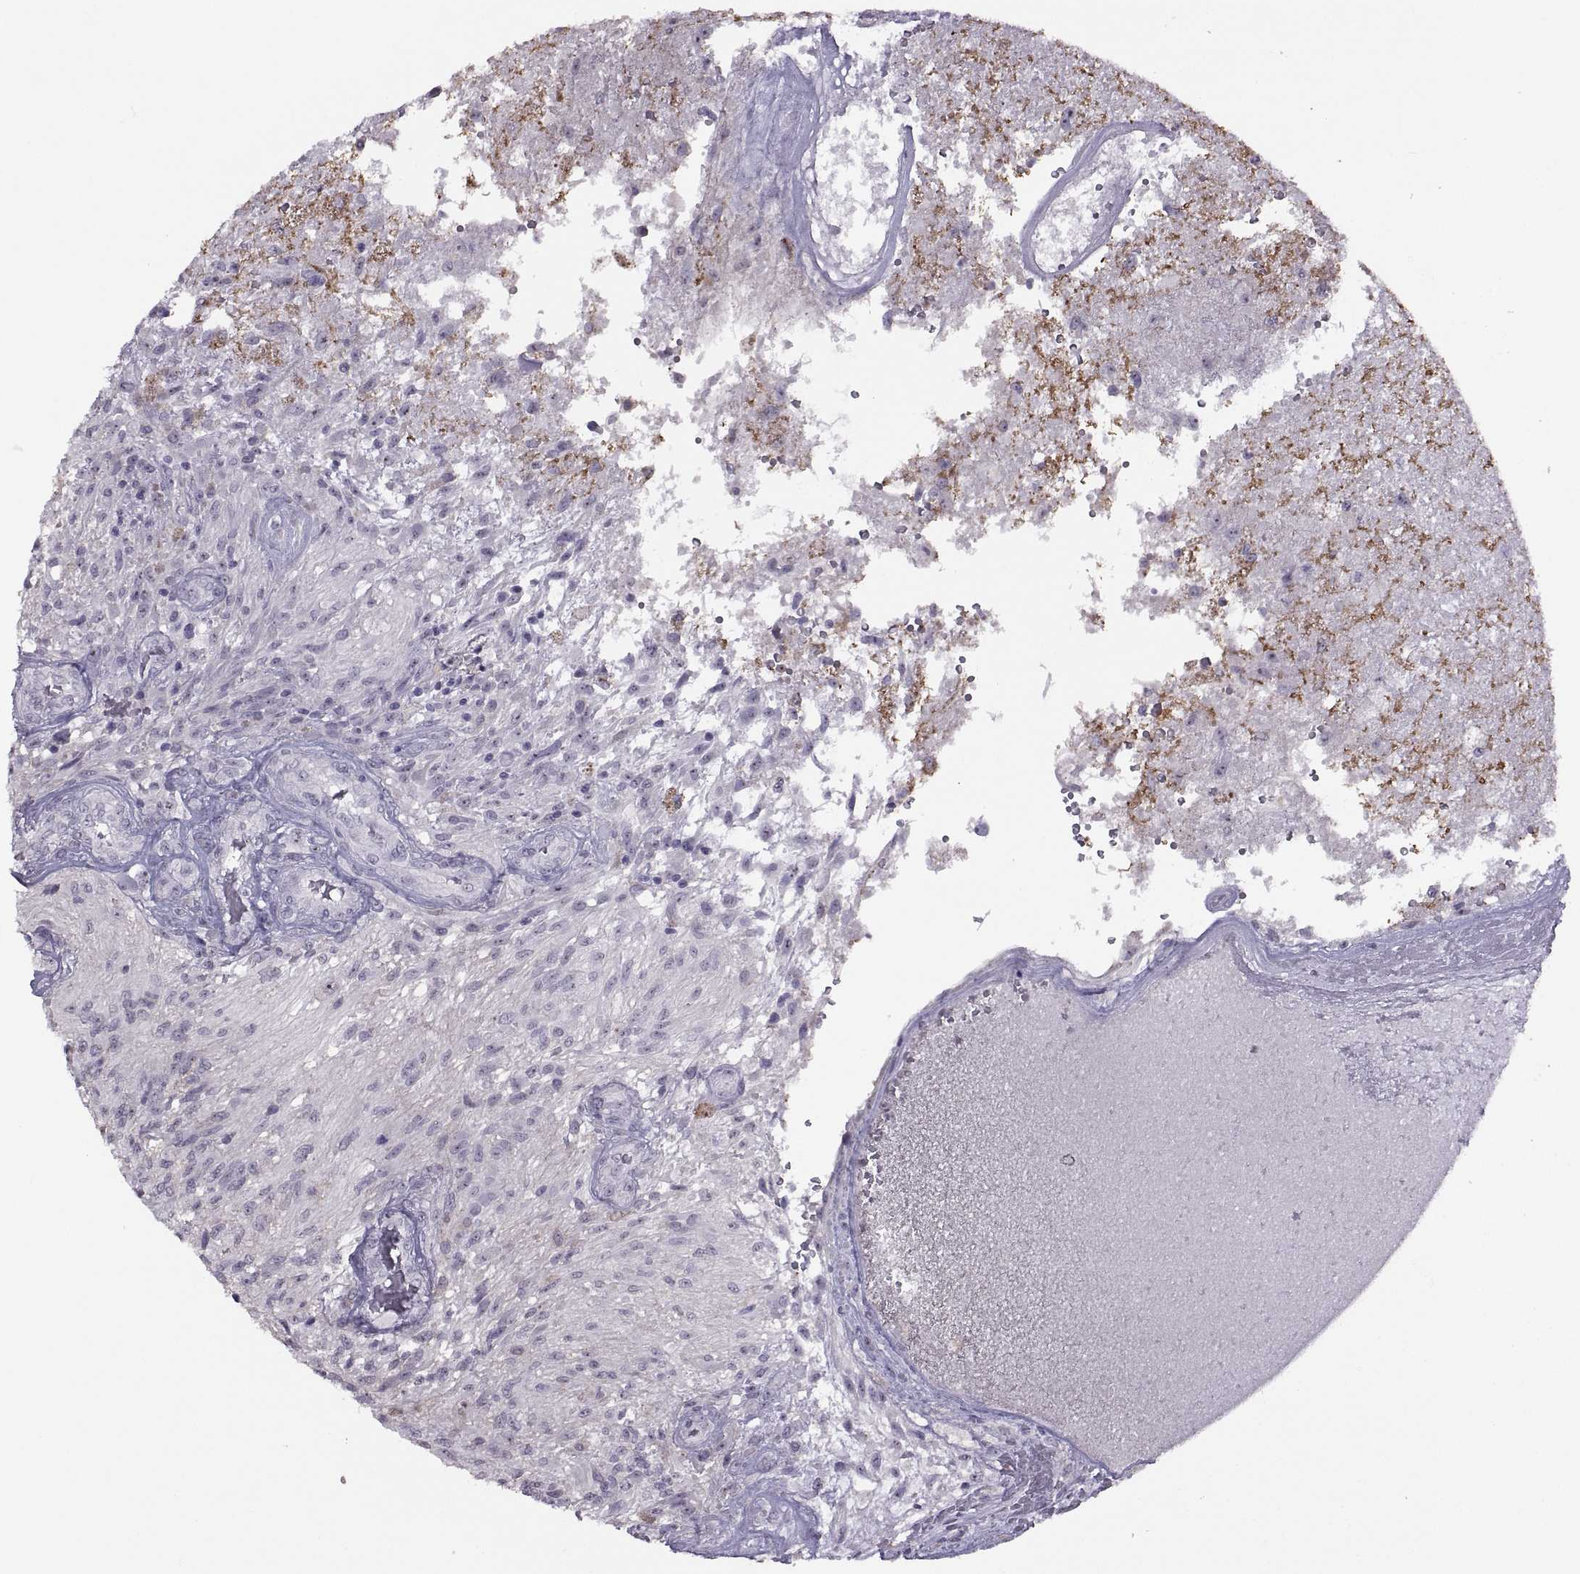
{"staining": {"intensity": "negative", "quantity": "none", "location": "none"}, "tissue": "glioma", "cell_type": "Tumor cells", "image_type": "cancer", "snomed": [{"axis": "morphology", "description": "Glioma, malignant, High grade"}, {"axis": "topography", "description": "Brain"}], "caption": "Immunohistochemistry (IHC) histopathology image of malignant high-grade glioma stained for a protein (brown), which exhibits no expression in tumor cells.", "gene": "ASIC2", "patient": {"sex": "male", "age": 56}}